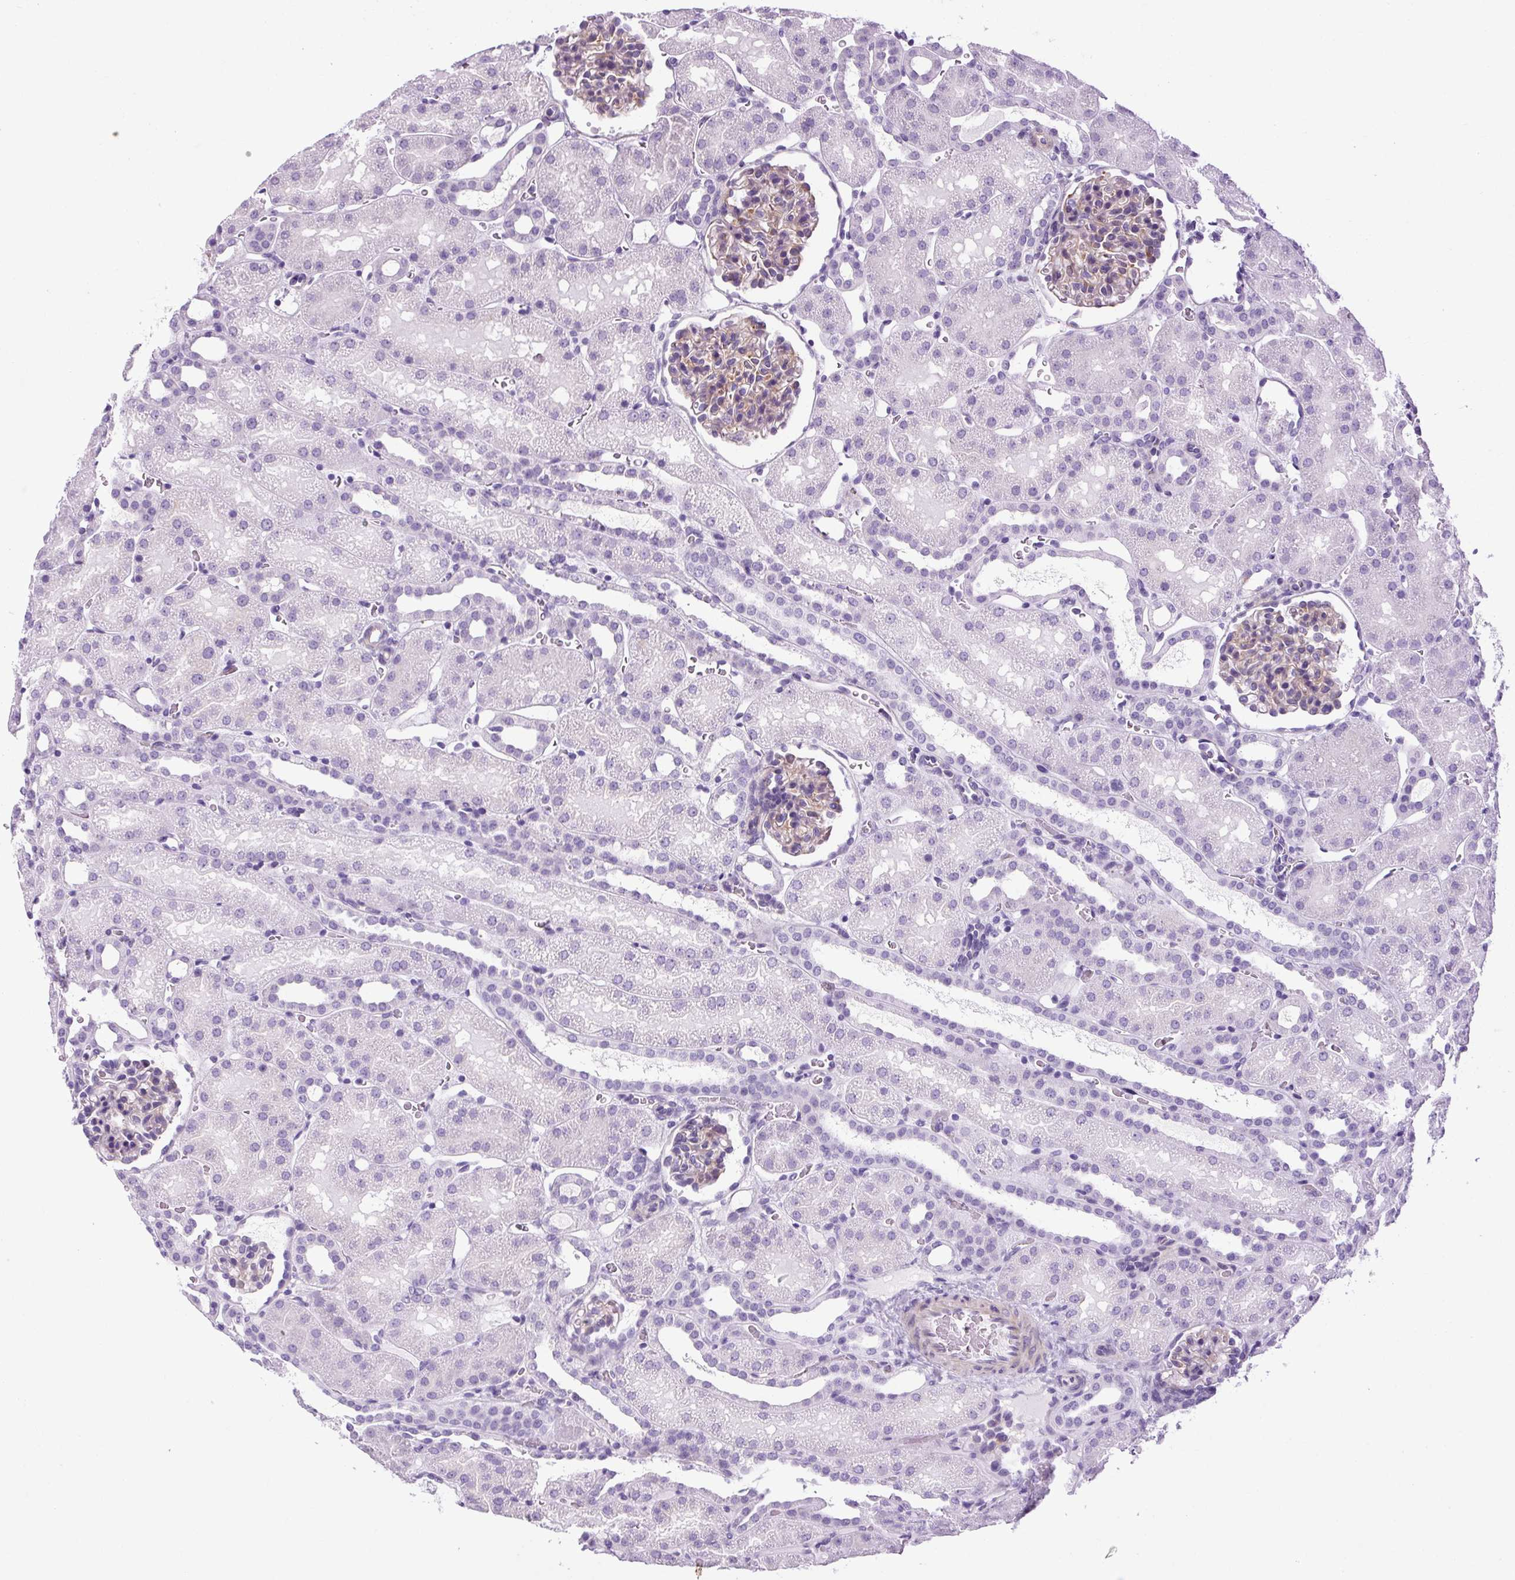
{"staining": {"intensity": "moderate", "quantity": "<25%", "location": "cytoplasmic/membranous"}, "tissue": "kidney", "cell_type": "Cells in glomeruli", "image_type": "normal", "snomed": [{"axis": "morphology", "description": "Normal tissue, NOS"}, {"axis": "topography", "description": "Kidney"}], "caption": "Human kidney stained with a brown dye shows moderate cytoplasmic/membranous positive staining in approximately <25% of cells in glomeruli.", "gene": "OOEP", "patient": {"sex": "male", "age": 2}}